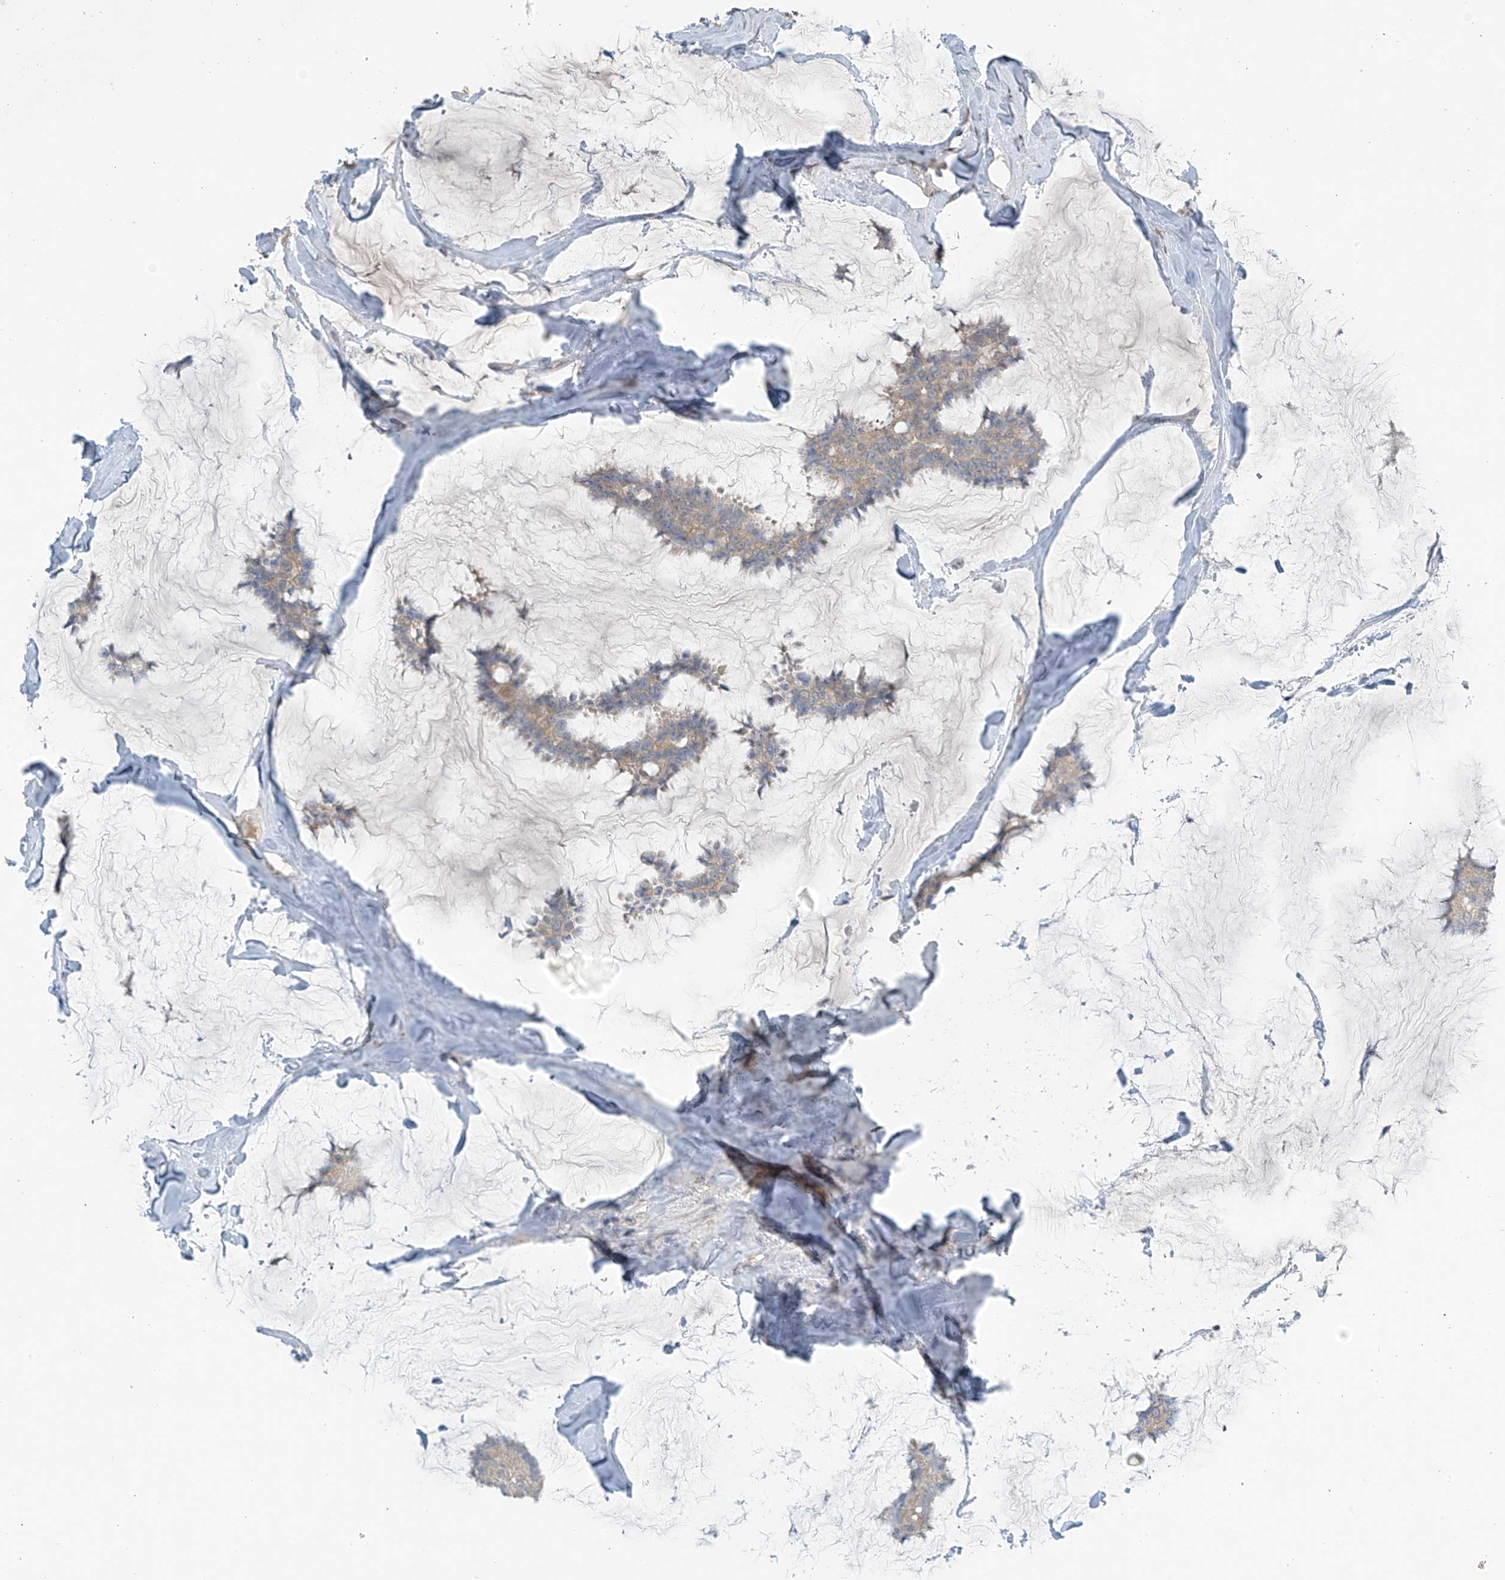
{"staining": {"intensity": "moderate", "quantity": ">75%", "location": "cytoplasmic/membranous"}, "tissue": "breast cancer", "cell_type": "Tumor cells", "image_type": "cancer", "snomed": [{"axis": "morphology", "description": "Duct carcinoma"}, {"axis": "topography", "description": "Breast"}], "caption": "Immunohistochemical staining of human breast cancer (infiltrating ductal carcinoma) reveals medium levels of moderate cytoplasmic/membranous protein positivity in about >75% of tumor cells.", "gene": "HOXA11", "patient": {"sex": "female", "age": 93}}